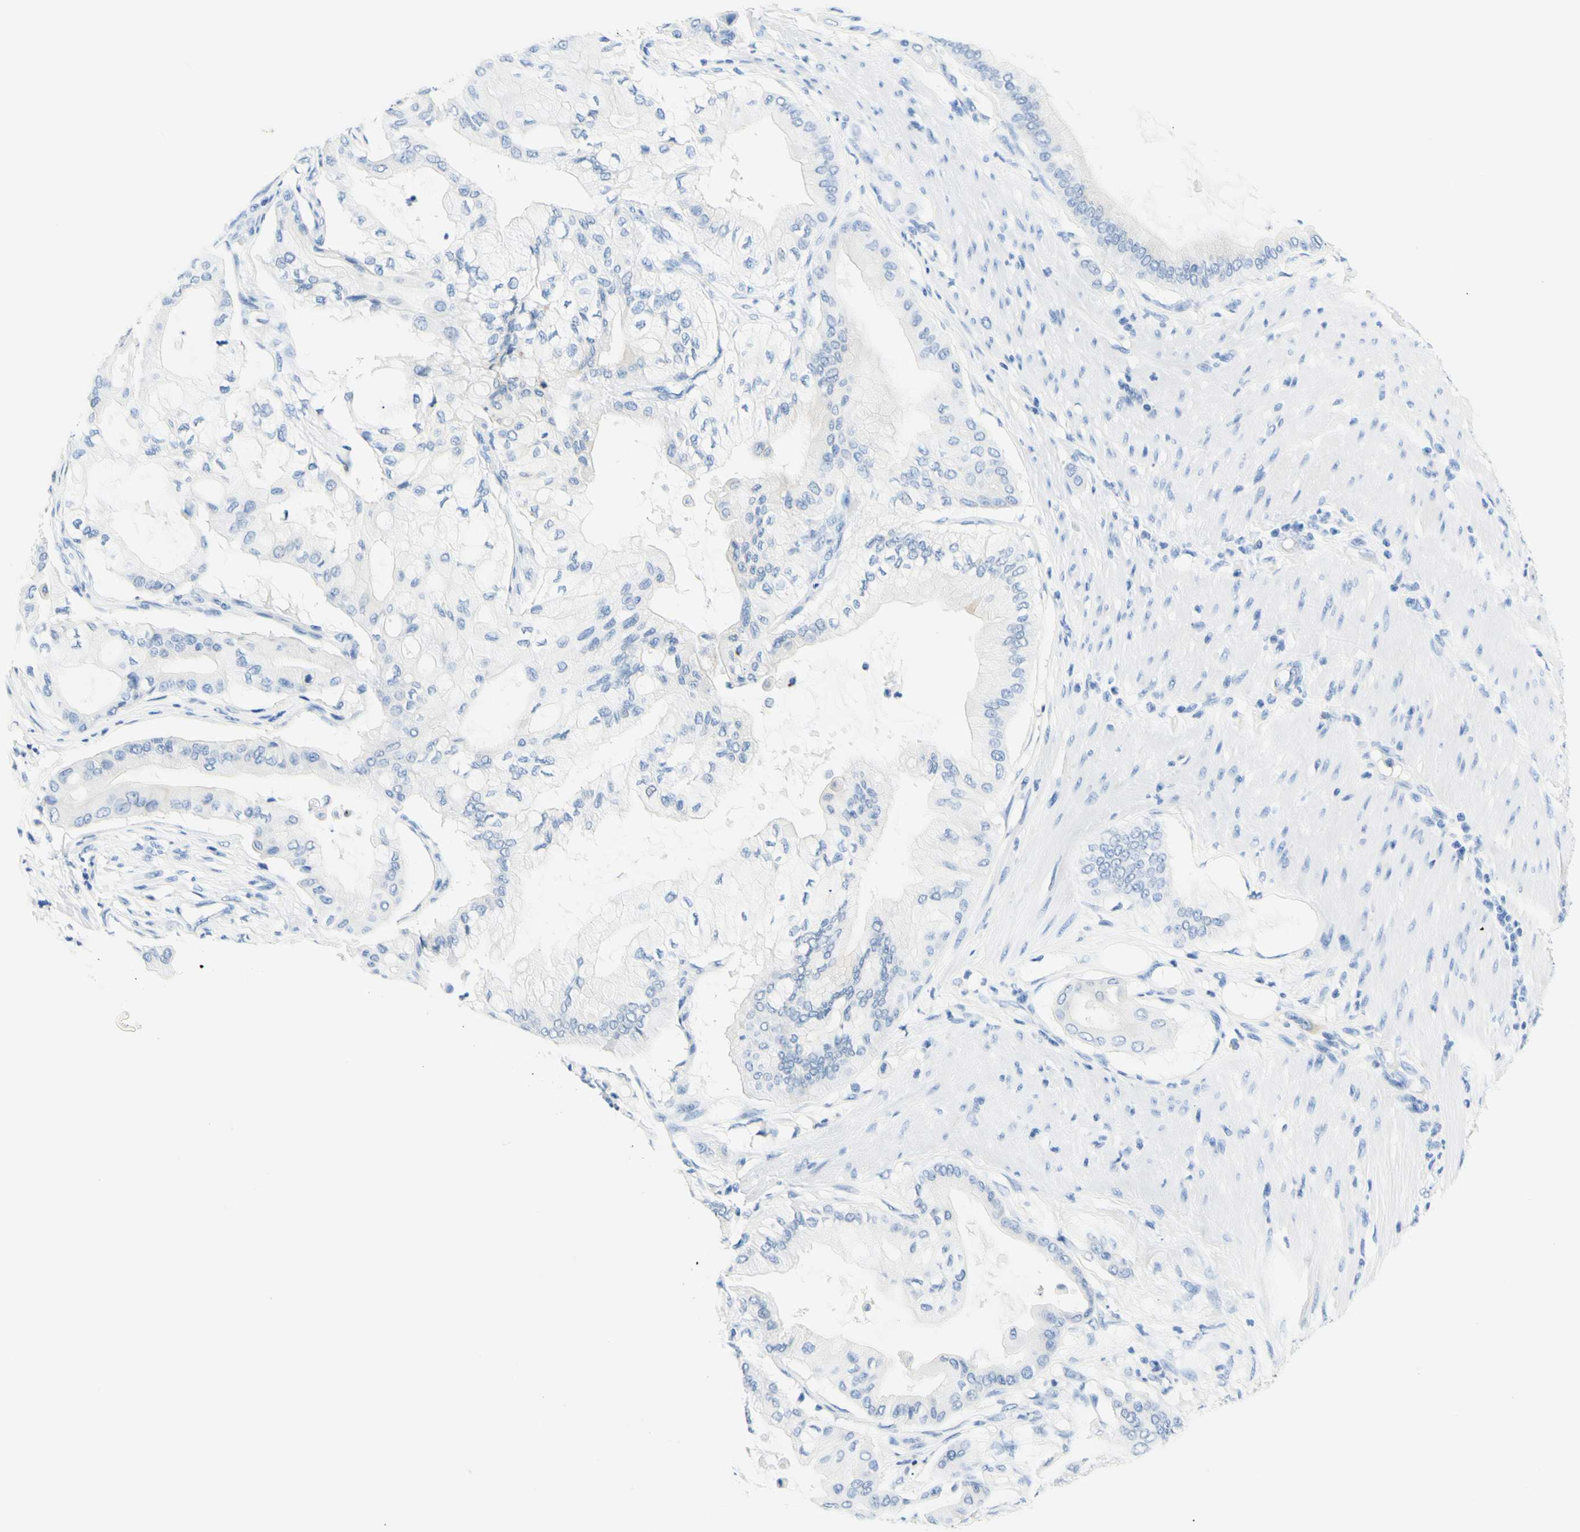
{"staining": {"intensity": "negative", "quantity": "none", "location": "none"}, "tissue": "pancreatic cancer", "cell_type": "Tumor cells", "image_type": "cancer", "snomed": [{"axis": "morphology", "description": "Adenocarcinoma, NOS"}, {"axis": "morphology", "description": "Adenocarcinoma, metastatic, NOS"}, {"axis": "topography", "description": "Lymph node"}, {"axis": "topography", "description": "Pancreas"}, {"axis": "topography", "description": "Duodenum"}], "caption": "There is no significant expression in tumor cells of pancreatic cancer (adenocarcinoma).", "gene": "HPCA", "patient": {"sex": "female", "age": 64}}